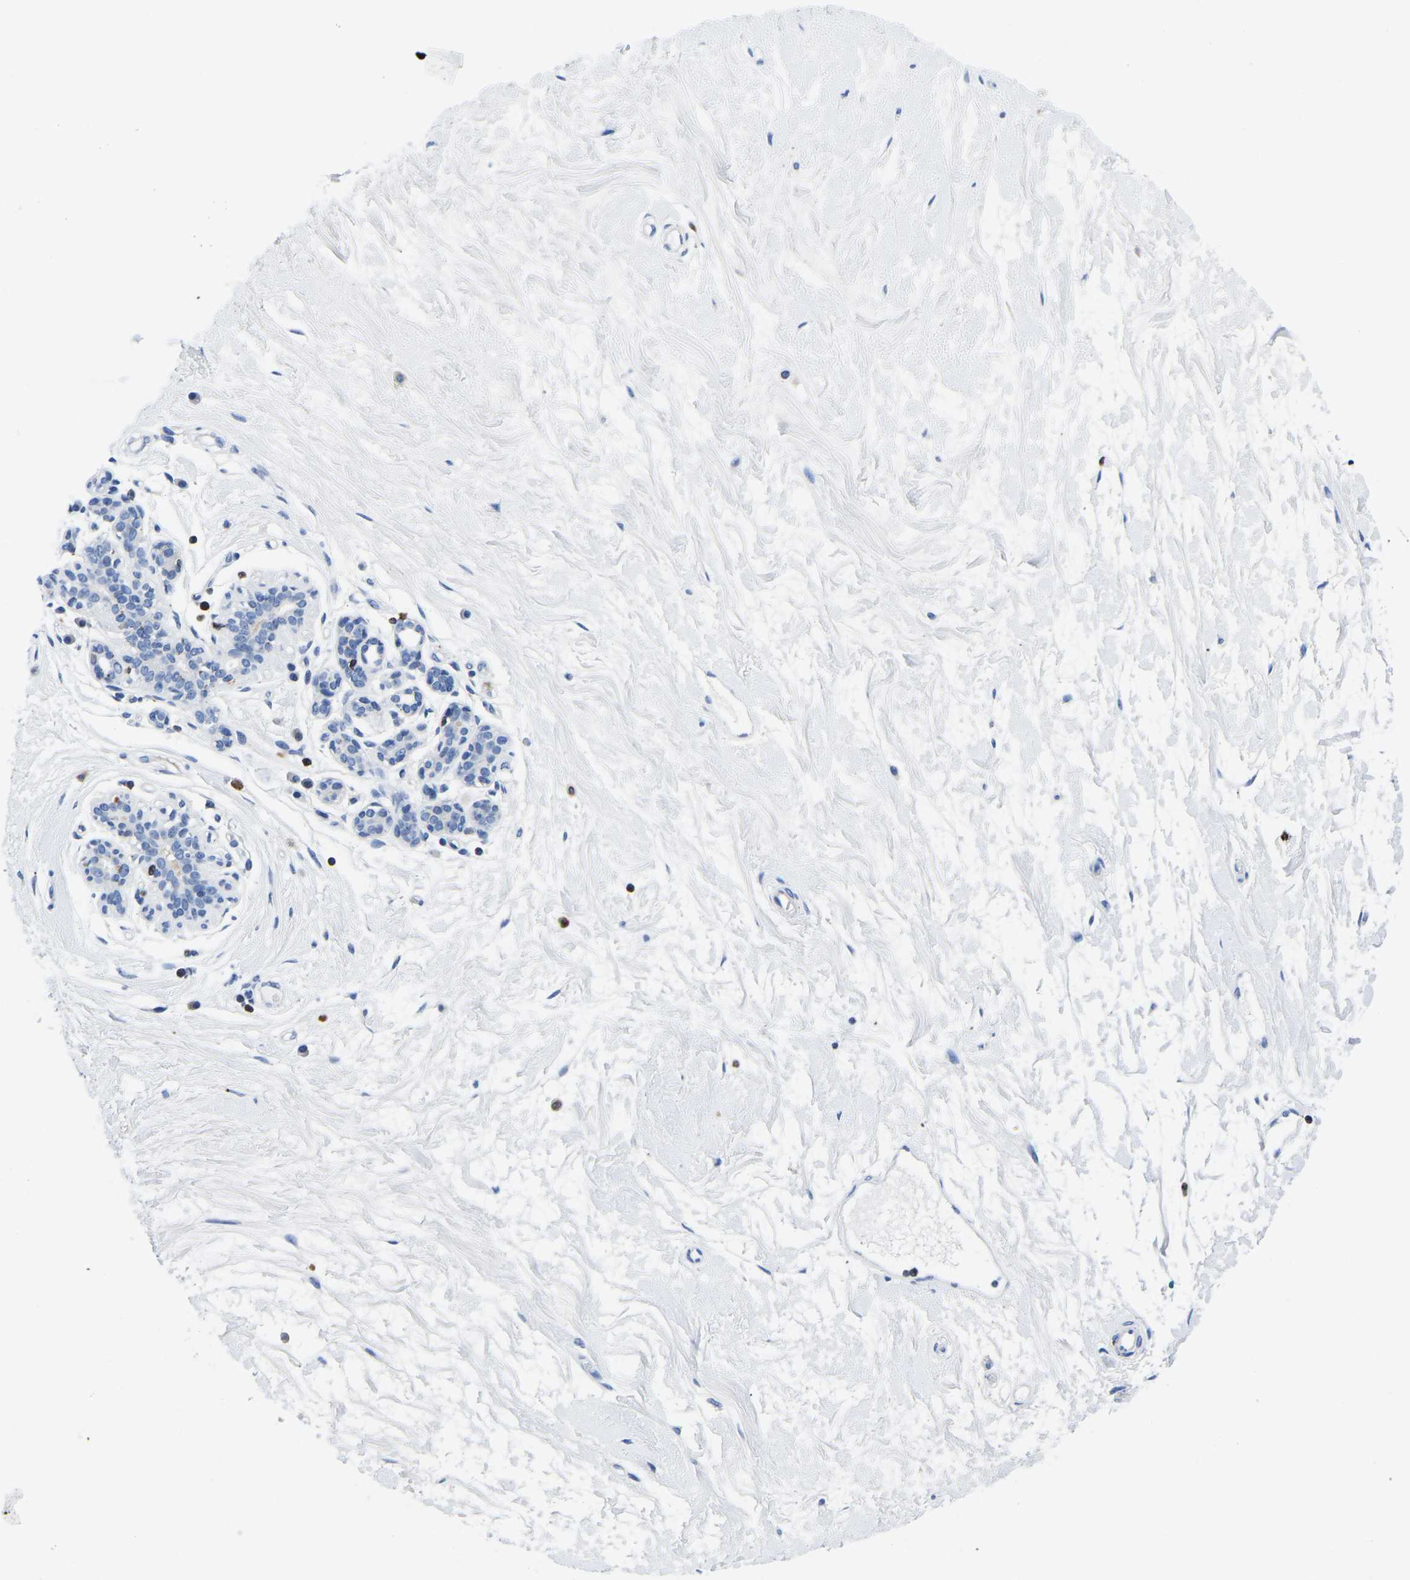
{"staining": {"intensity": "negative", "quantity": "none", "location": "none"}, "tissue": "breast", "cell_type": "Adipocytes", "image_type": "normal", "snomed": [{"axis": "morphology", "description": "Normal tissue, NOS"}, {"axis": "morphology", "description": "Lobular carcinoma"}, {"axis": "topography", "description": "Breast"}], "caption": "Adipocytes show no significant staining in benign breast.", "gene": "CTSW", "patient": {"sex": "female", "age": 59}}